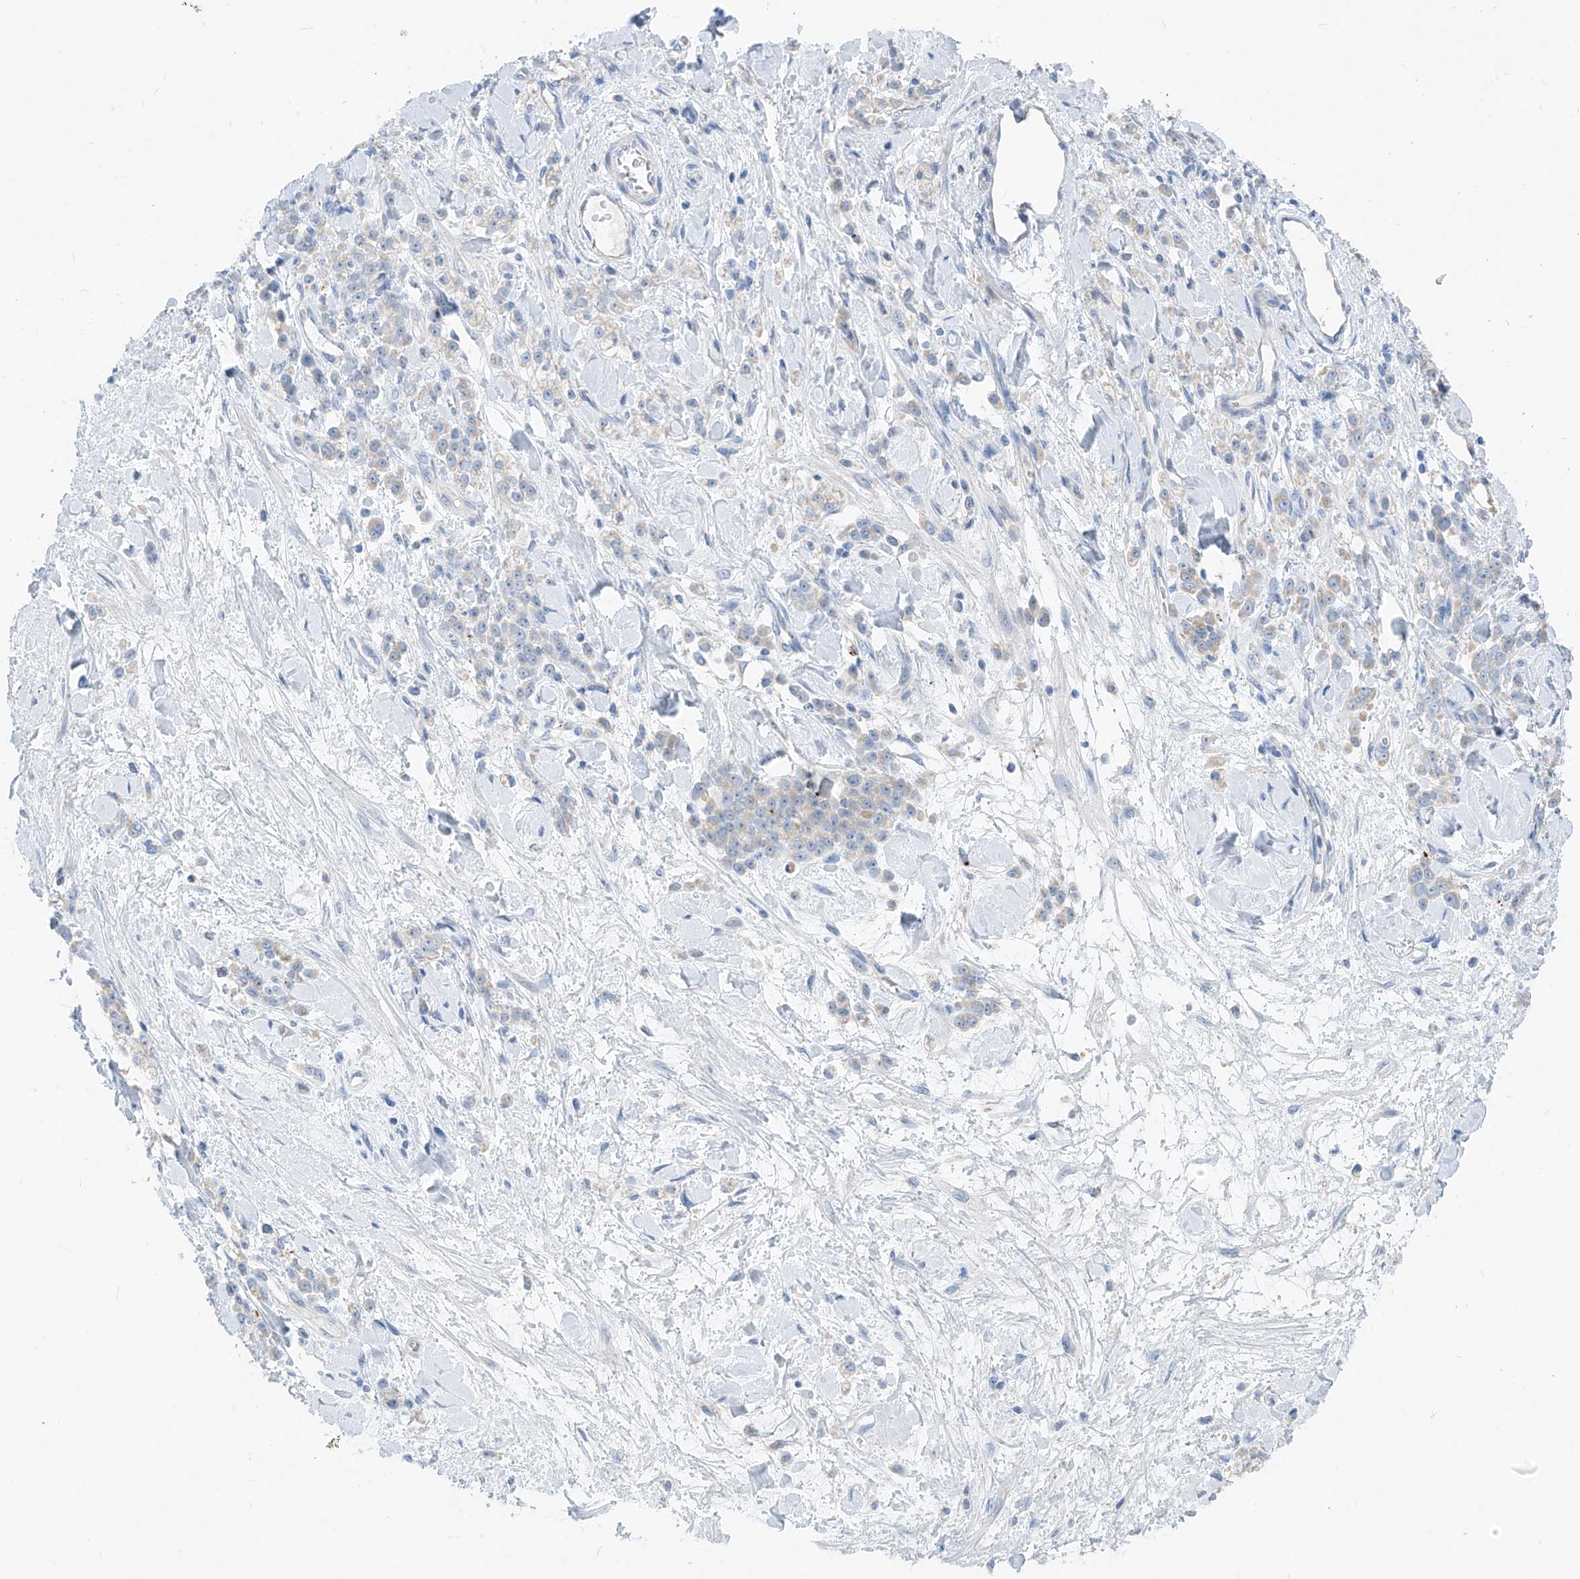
{"staining": {"intensity": "negative", "quantity": "none", "location": "none"}, "tissue": "stomach cancer", "cell_type": "Tumor cells", "image_type": "cancer", "snomed": [{"axis": "morphology", "description": "Normal tissue, NOS"}, {"axis": "morphology", "description": "Adenocarcinoma, NOS"}, {"axis": "topography", "description": "Stomach"}], "caption": "Immunohistochemistry photomicrograph of neoplastic tissue: stomach cancer stained with DAB demonstrates no significant protein expression in tumor cells.", "gene": "ZNF404", "patient": {"sex": "male", "age": 82}}